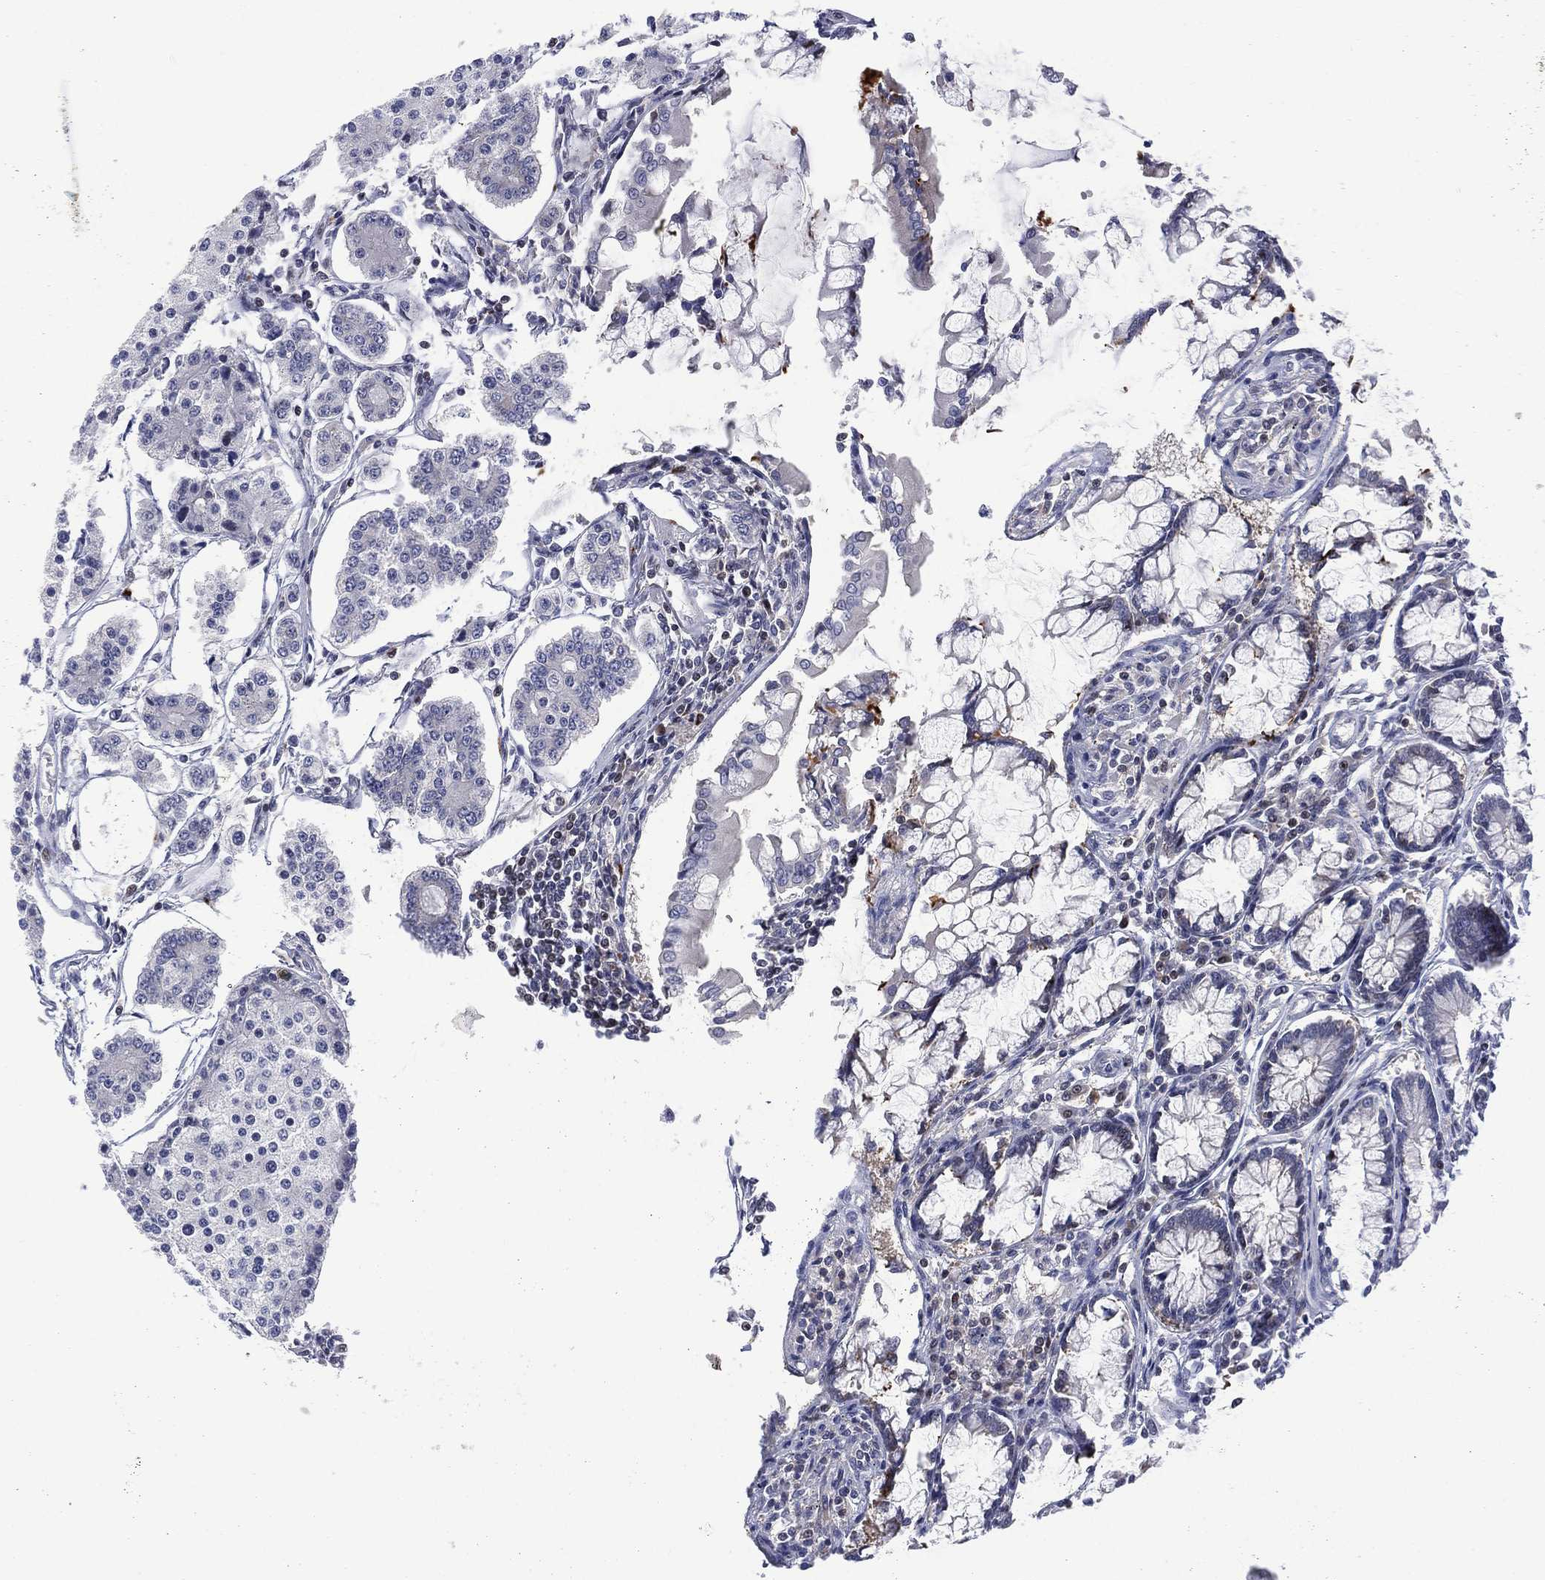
{"staining": {"intensity": "negative", "quantity": "none", "location": "none"}, "tissue": "carcinoid", "cell_type": "Tumor cells", "image_type": "cancer", "snomed": [{"axis": "morphology", "description": "Carcinoid, malignant, NOS"}, {"axis": "topography", "description": "Small intestine"}], "caption": "Tumor cells are negative for protein expression in human carcinoid (malignant).", "gene": "SLC4A4", "patient": {"sex": "female", "age": 65}}